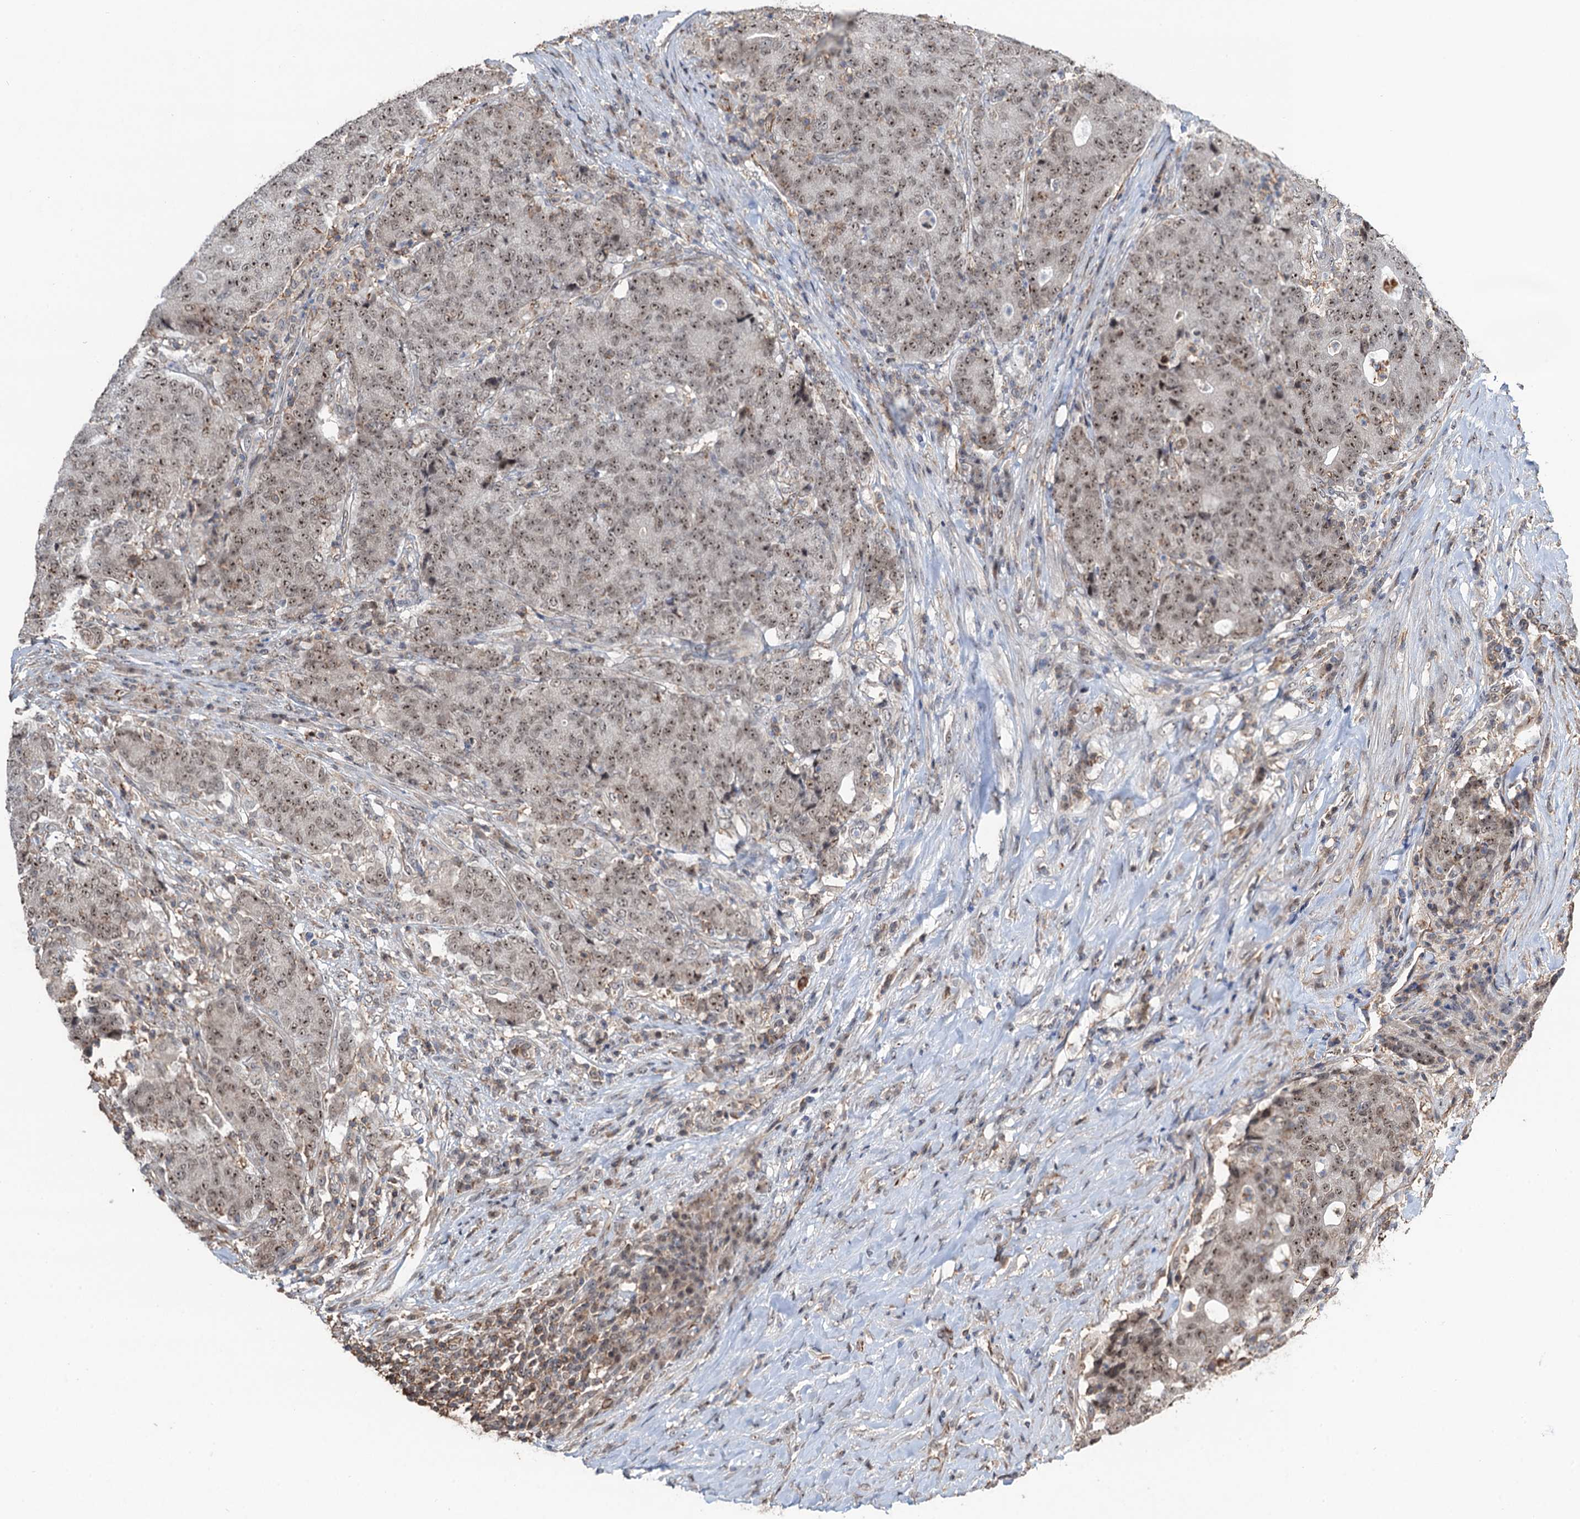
{"staining": {"intensity": "moderate", "quantity": ">75%", "location": "nuclear"}, "tissue": "colorectal cancer", "cell_type": "Tumor cells", "image_type": "cancer", "snomed": [{"axis": "morphology", "description": "Adenocarcinoma, NOS"}, {"axis": "topography", "description": "Colon"}], "caption": "IHC (DAB) staining of colorectal cancer demonstrates moderate nuclear protein positivity in about >75% of tumor cells.", "gene": "TMA16", "patient": {"sex": "female", "age": 75}}